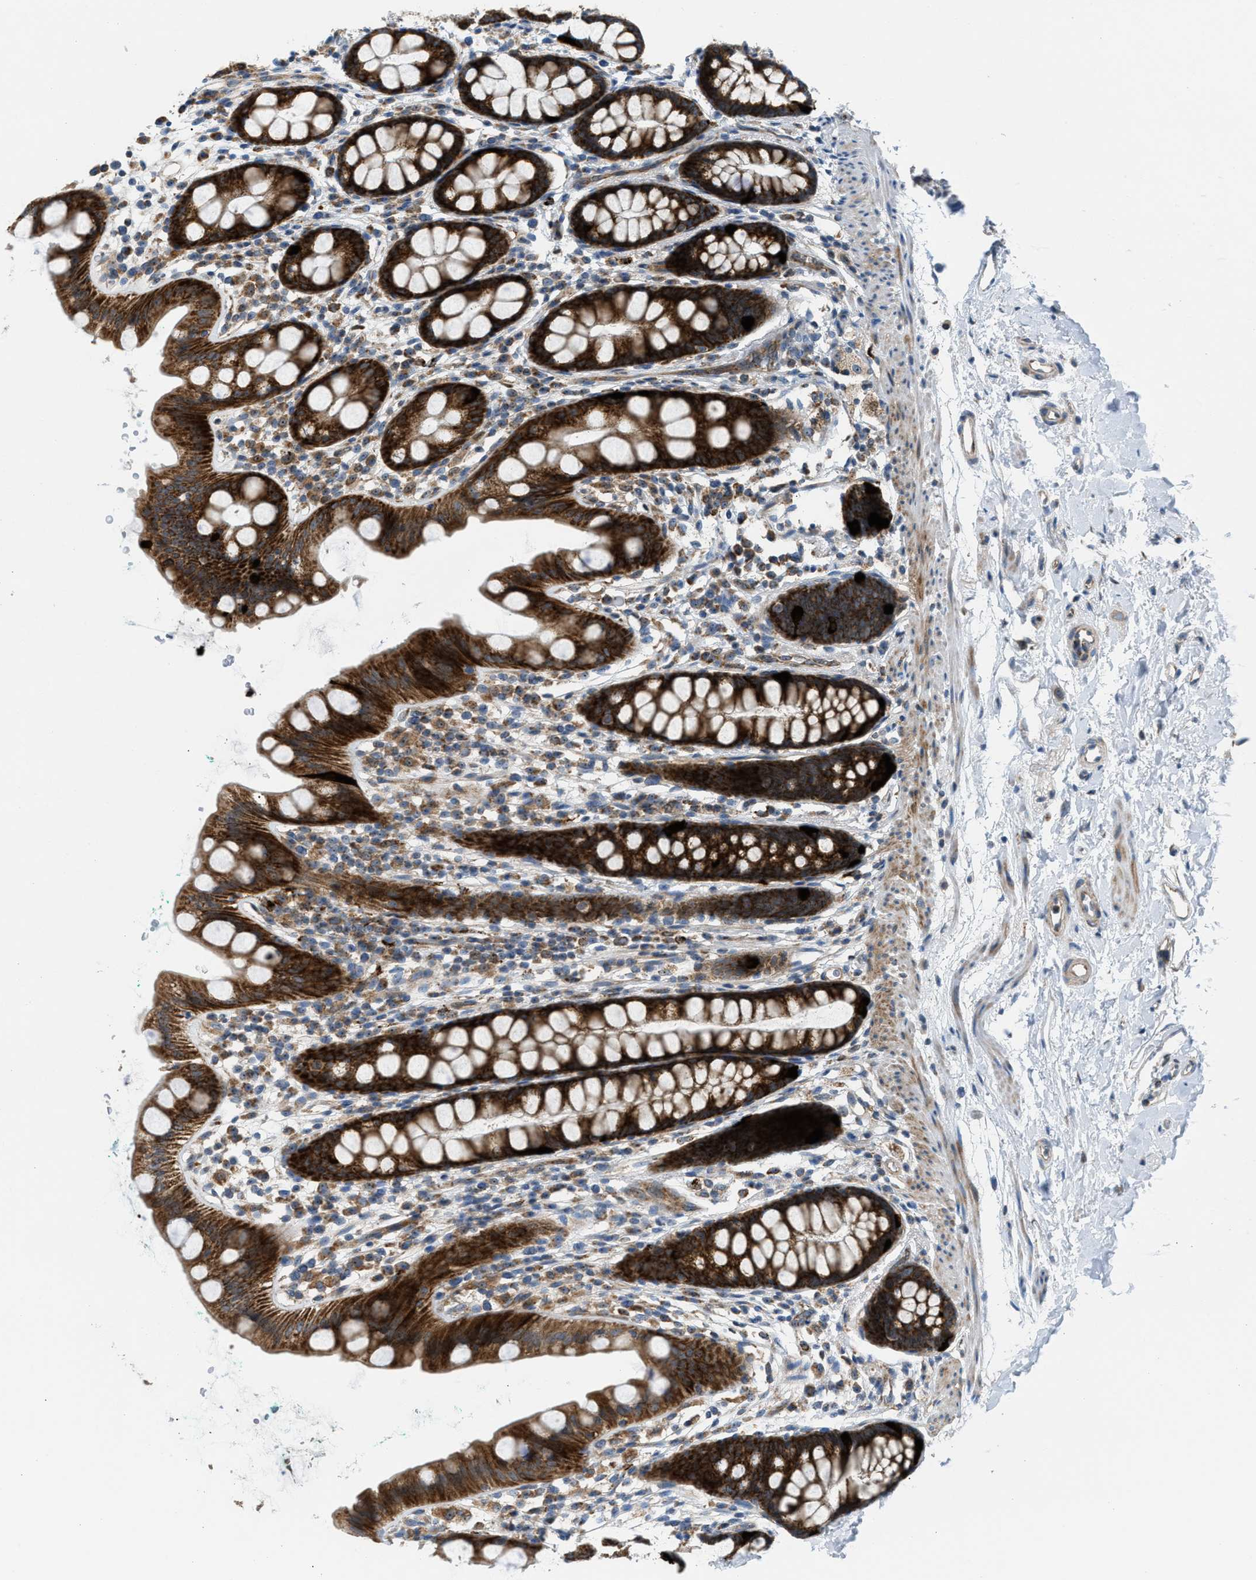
{"staining": {"intensity": "strong", "quantity": ">75%", "location": "cytoplasmic/membranous"}, "tissue": "rectum", "cell_type": "Glandular cells", "image_type": "normal", "snomed": [{"axis": "morphology", "description": "Normal tissue, NOS"}, {"axis": "topography", "description": "Rectum"}], "caption": "Human rectum stained for a protein (brown) displays strong cytoplasmic/membranous positive staining in approximately >75% of glandular cells.", "gene": "TPH1", "patient": {"sex": "female", "age": 65}}